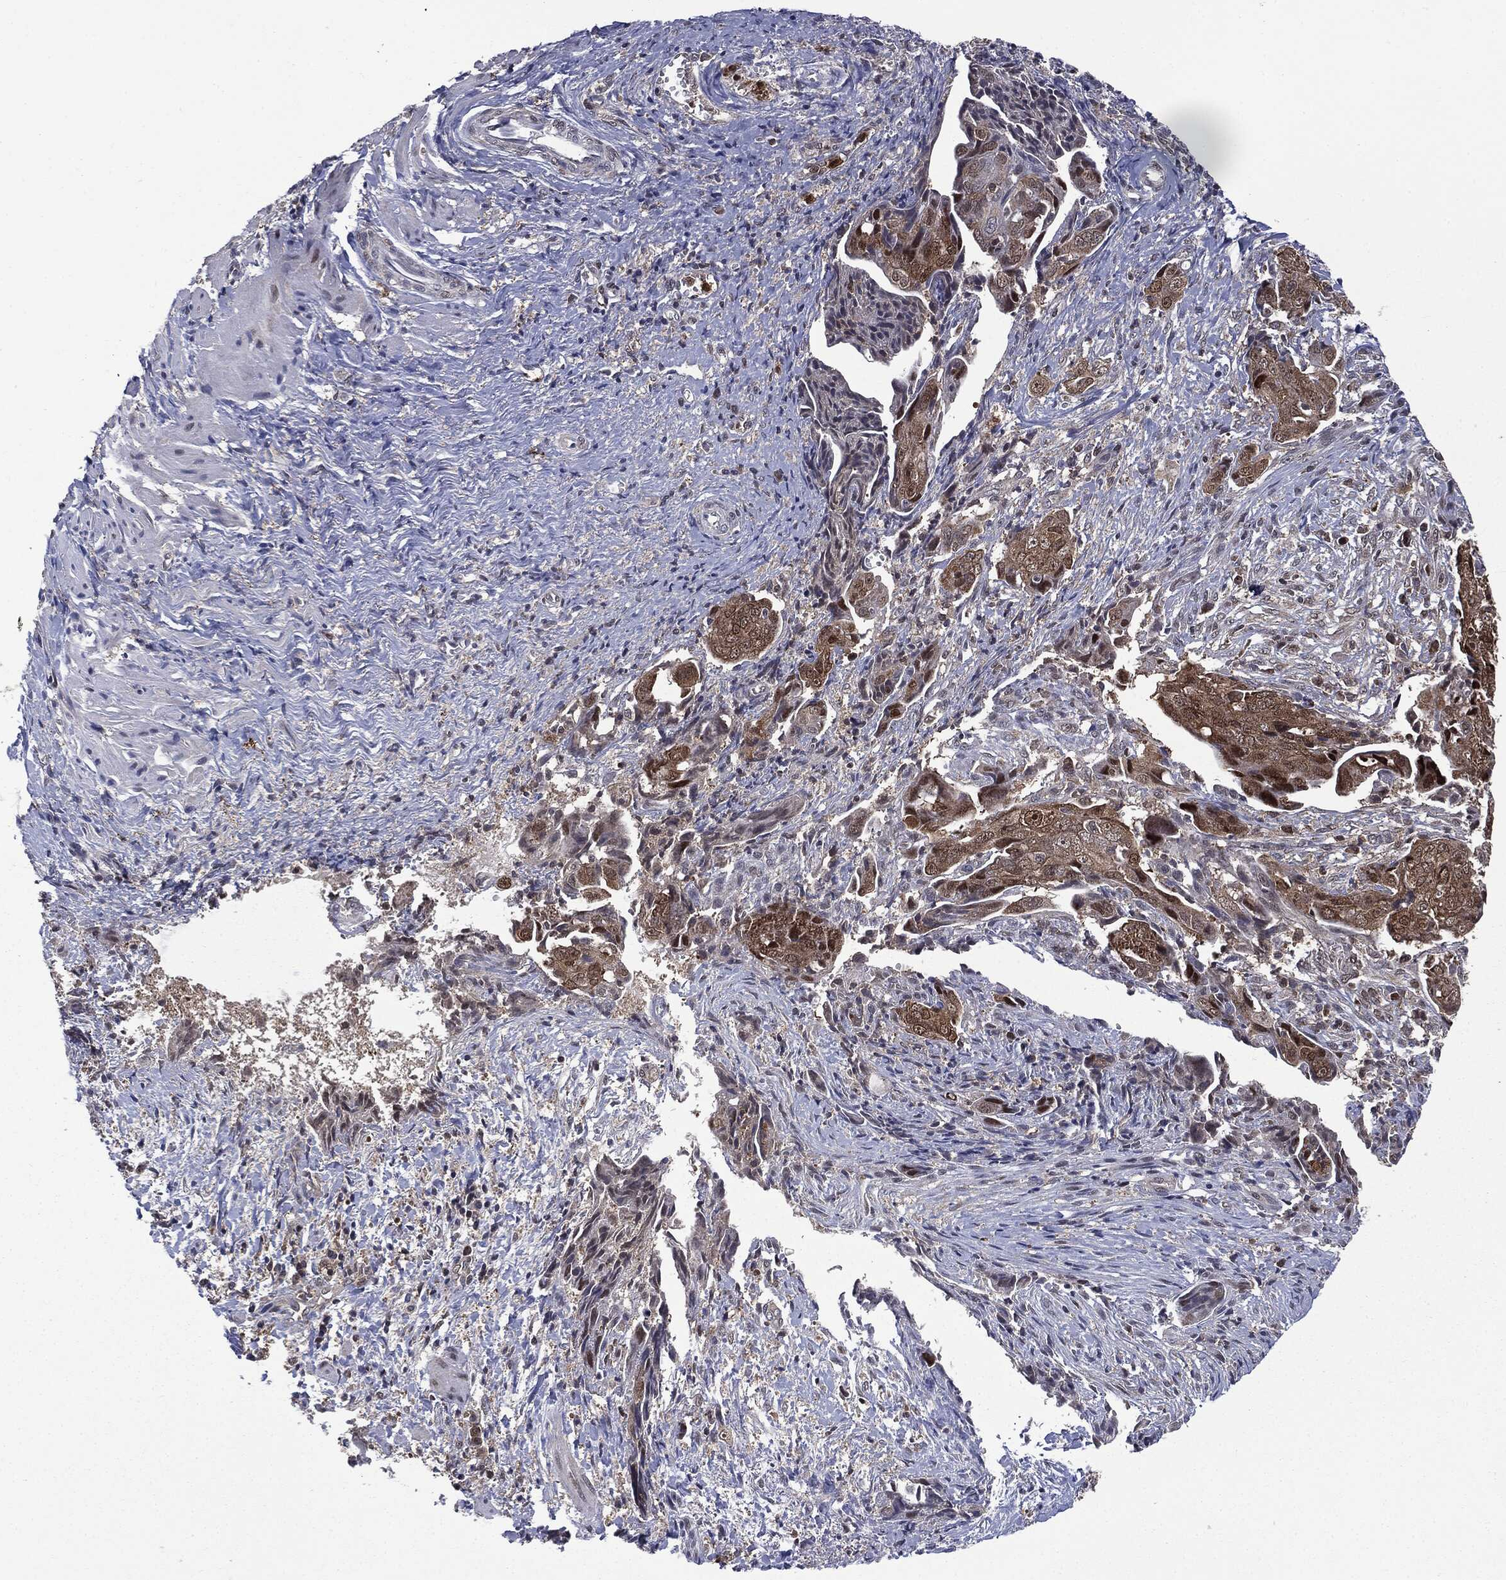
{"staining": {"intensity": "weak", "quantity": ">75%", "location": "cytoplasmic/membranous"}, "tissue": "ovarian cancer", "cell_type": "Tumor cells", "image_type": "cancer", "snomed": [{"axis": "morphology", "description": "Carcinoma, endometroid"}, {"axis": "topography", "description": "Ovary"}], "caption": "Human ovarian endometroid carcinoma stained with a brown dye demonstrates weak cytoplasmic/membranous positive positivity in approximately >75% of tumor cells.", "gene": "GPI", "patient": {"sex": "female", "age": 70}}